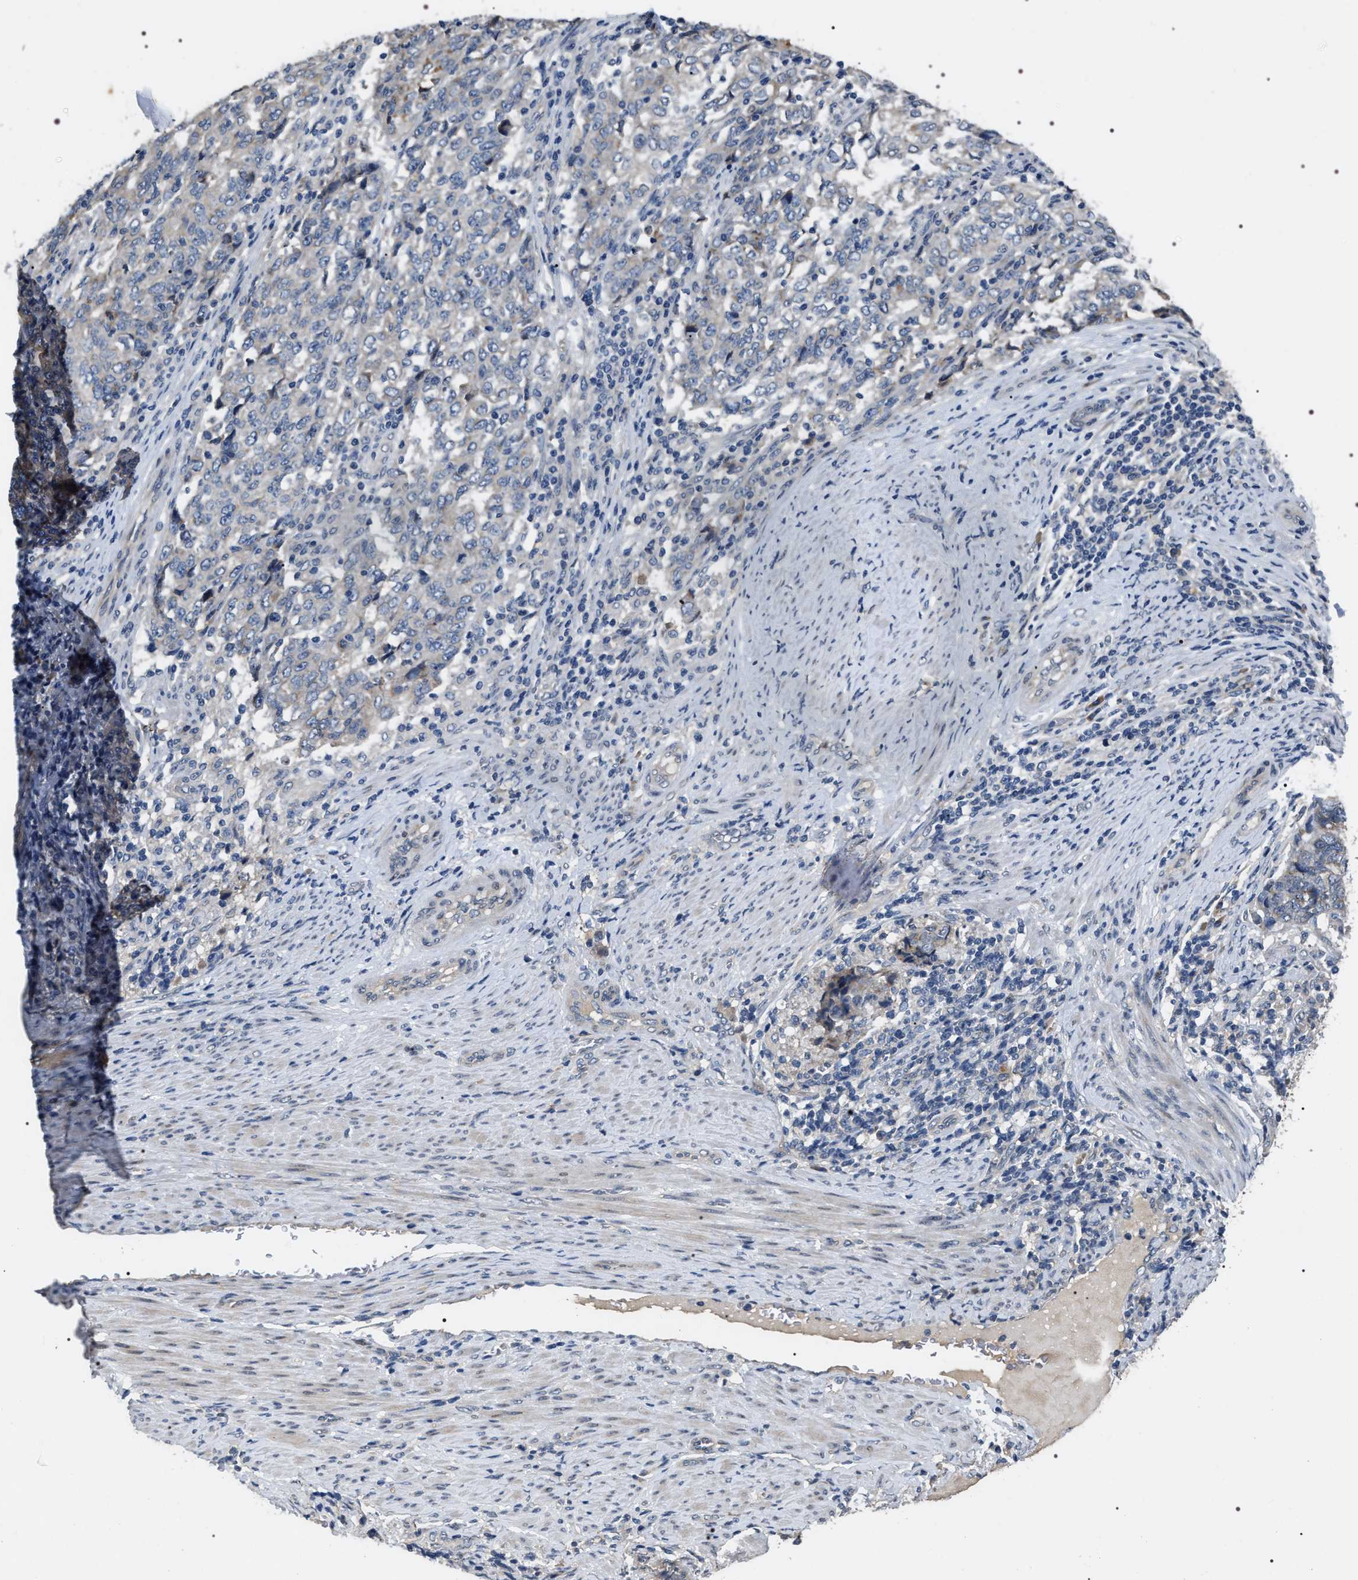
{"staining": {"intensity": "negative", "quantity": "none", "location": "none"}, "tissue": "endometrial cancer", "cell_type": "Tumor cells", "image_type": "cancer", "snomed": [{"axis": "morphology", "description": "Adenocarcinoma, NOS"}, {"axis": "topography", "description": "Endometrium"}], "caption": "Tumor cells are negative for brown protein staining in adenocarcinoma (endometrial). (Brightfield microscopy of DAB (3,3'-diaminobenzidine) IHC at high magnification).", "gene": "IFT81", "patient": {"sex": "female", "age": 80}}